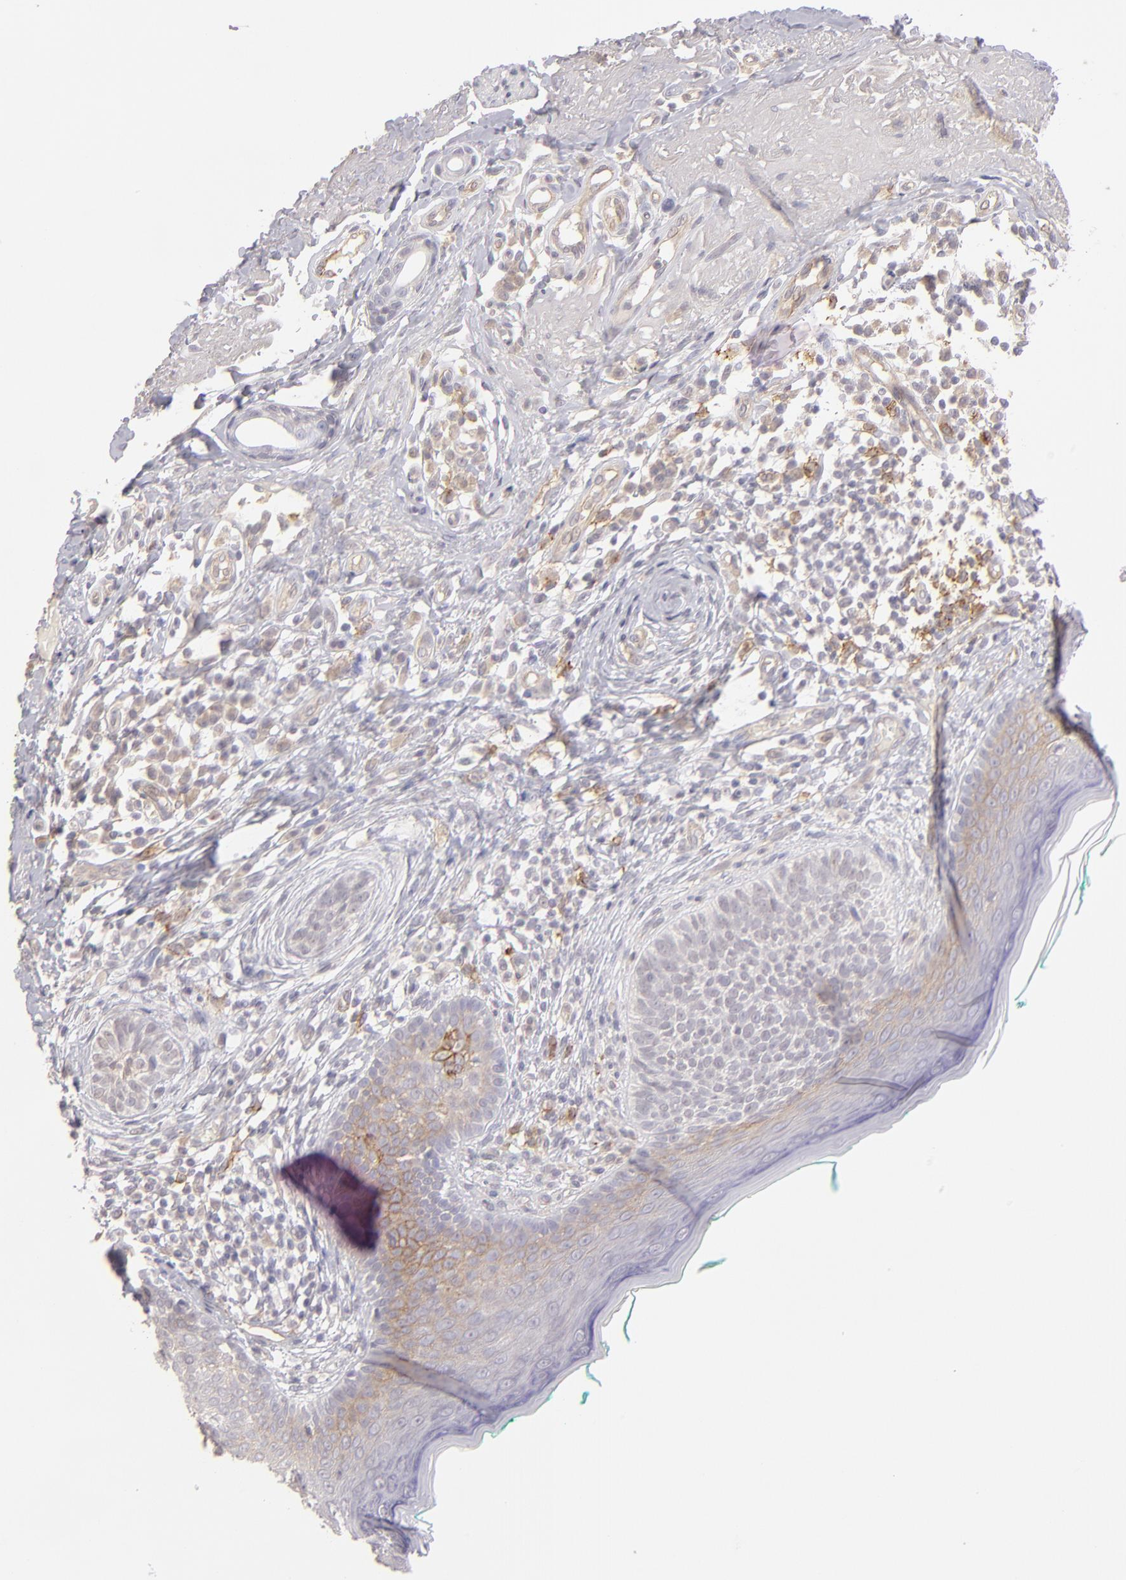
{"staining": {"intensity": "weak", "quantity": "25%-75%", "location": "cytoplasmic/membranous"}, "tissue": "skin cancer", "cell_type": "Tumor cells", "image_type": "cancer", "snomed": [{"axis": "morphology", "description": "Normal tissue, NOS"}, {"axis": "morphology", "description": "Basal cell carcinoma"}, {"axis": "topography", "description": "Skin"}], "caption": "Protein staining of skin cancer (basal cell carcinoma) tissue demonstrates weak cytoplasmic/membranous staining in approximately 25%-75% of tumor cells.", "gene": "THBD", "patient": {"sex": "male", "age": 76}}